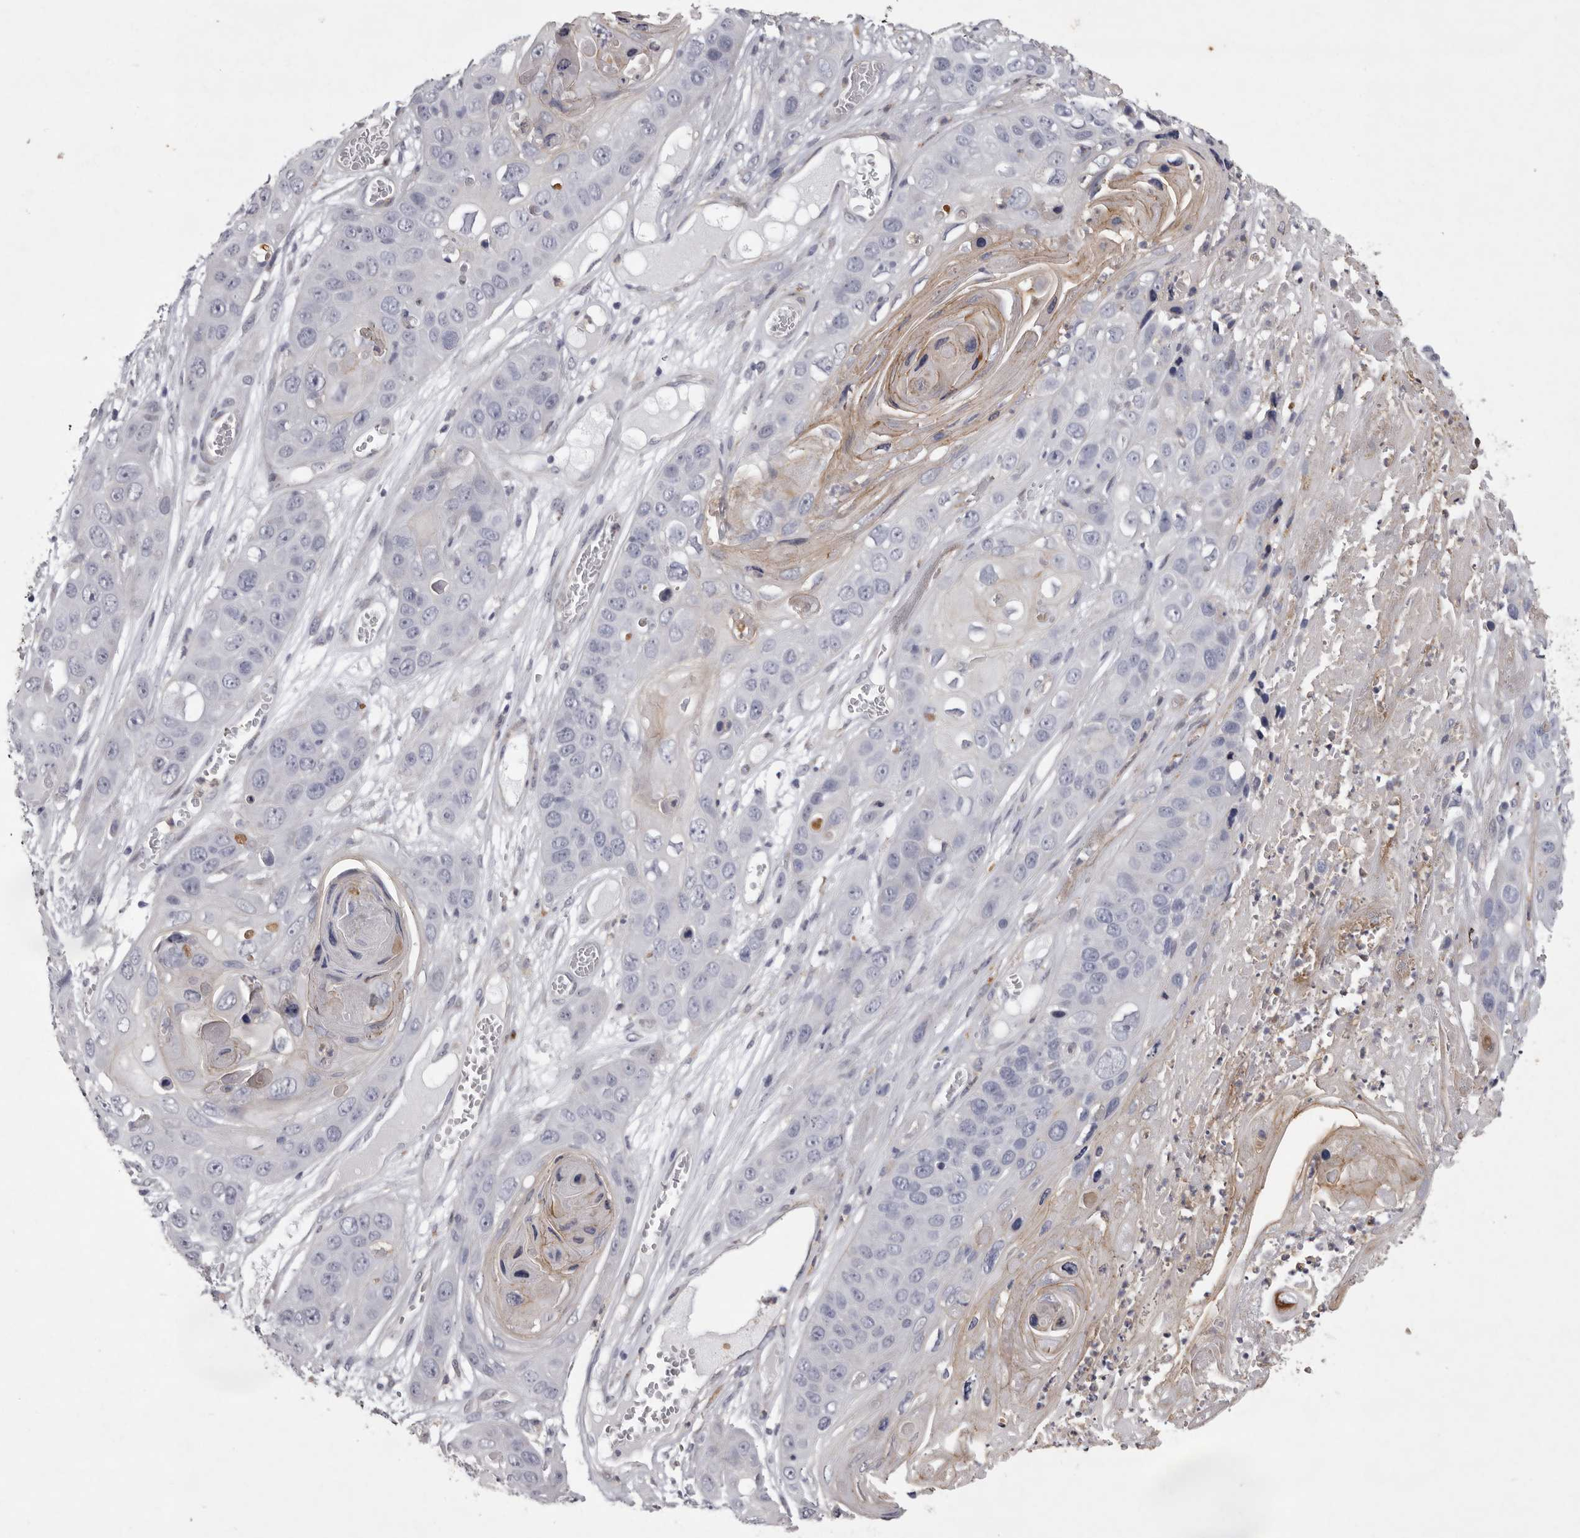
{"staining": {"intensity": "weak", "quantity": "25%-75%", "location": "cytoplasmic/membranous"}, "tissue": "skin cancer", "cell_type": "Tumor cells", "image_type": "cancer", "snomed": [{"axis": "morphology", "description": "Squamous cell carcinoma, NOS"}, {"axis": "topography", "description": "Skin"}], "caption": "Squamous cell carcinoma (skin) was stained to show a protein in brown. There is low levels of weak cytoplasmic/membranous positivity in approximately 25%-75% of tumor cells. The staining is performed using DAB brown chromogen to label protein expression. The nuclei are counter-stained blue using hematoxylin.", "gene": "NKAIN4", "patient": {"sex": "male", "age": 55}}